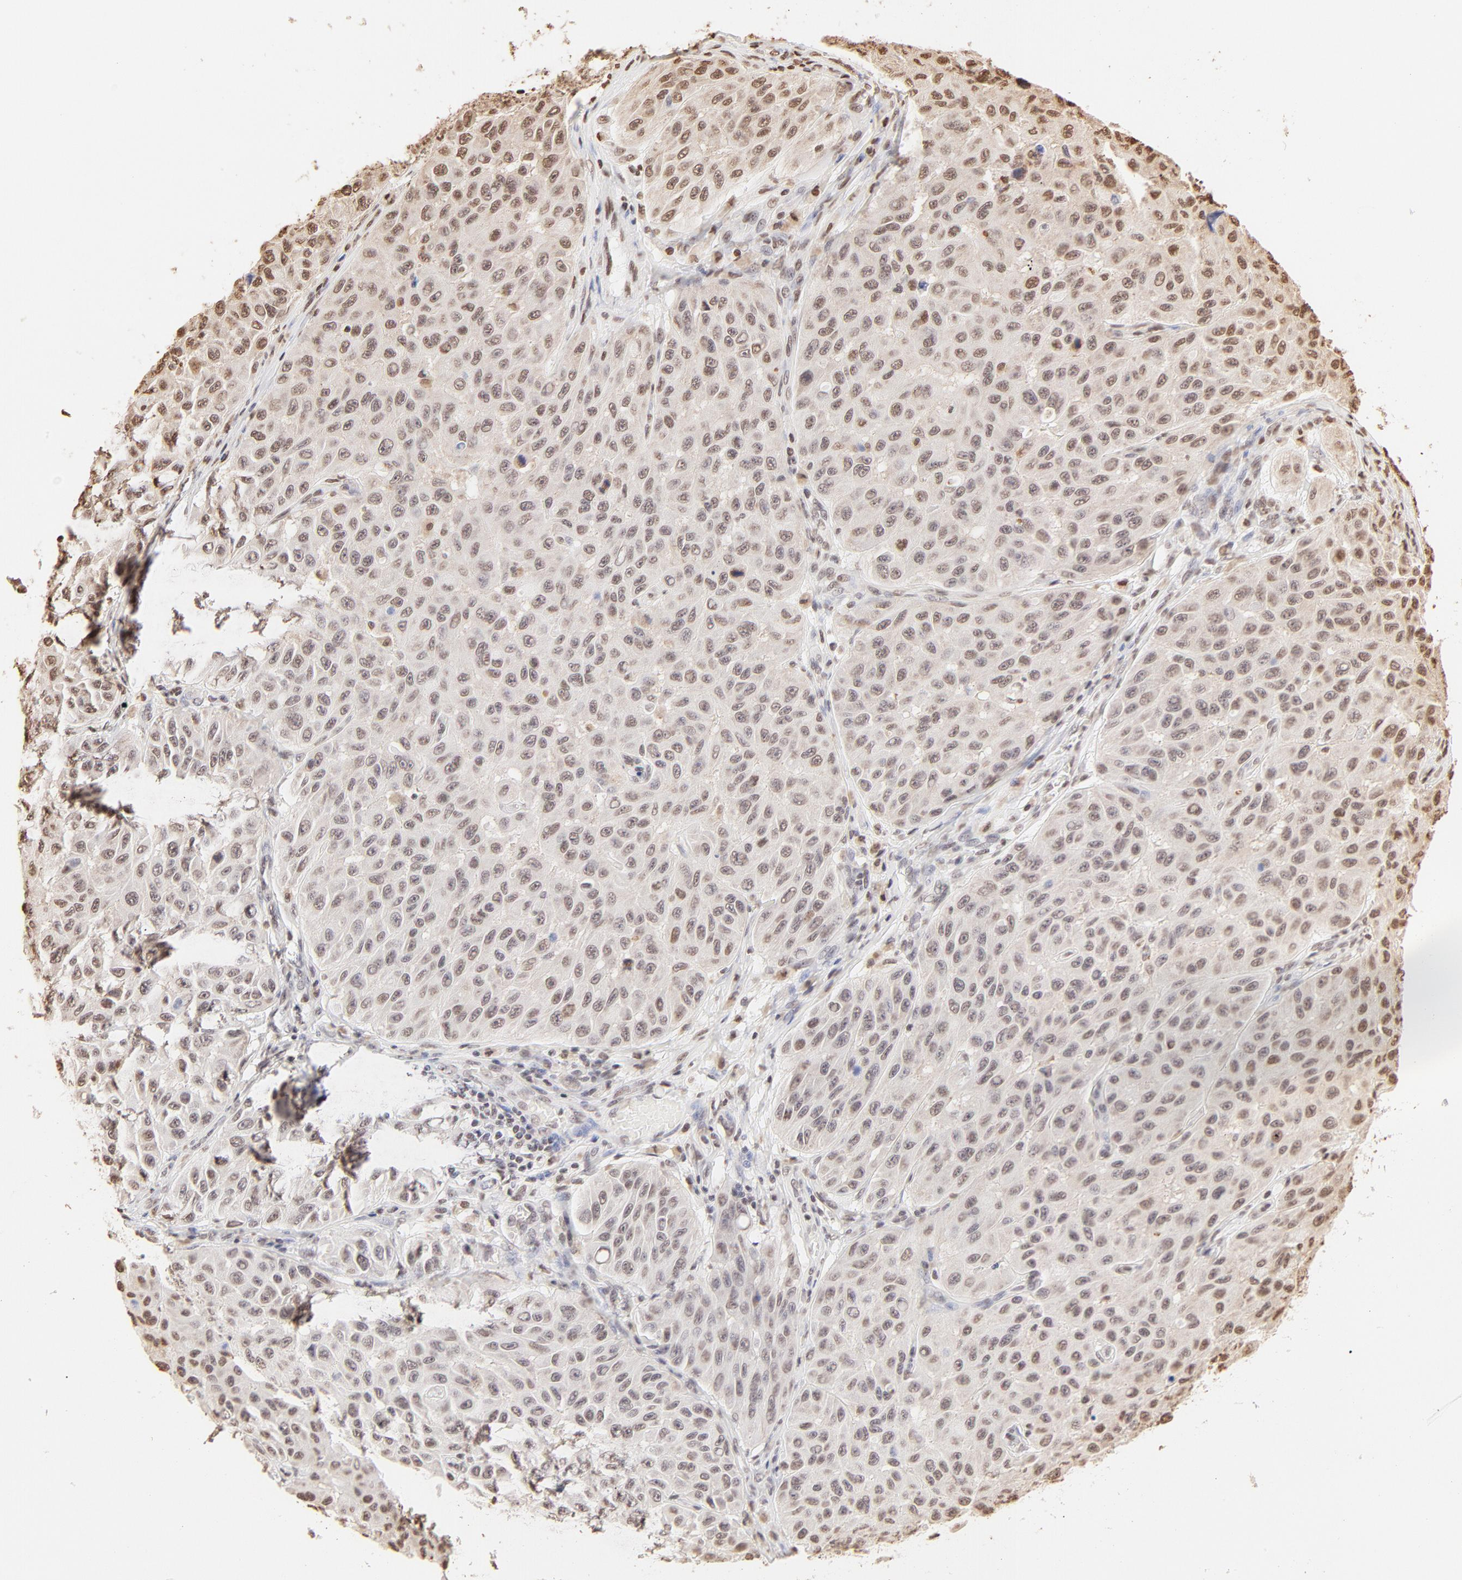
{"staining": {"intensity": "moderate", "quantity": ">75%", "location": "cytoplasmic/membranous,nuclear"}, "tissue": "melanoma", "cell_type": "Tumor cells", "image_type": "cancer", "snomed": [{"axis": "morphology", "description": "Malignant melanoma, NOS"}, {"axis": "topography", "description": "Skin"}], "caption": "Immunohistochemistry (IHC) image of human melanoma stained for a protein (brown), which exhibits medium levels of moderate cytoplasmic/membranous and nuclear staining in approximately >75% of tumor cells.", "gene": "ZNF540", "patient": {"sex": "male", "age": 30}}